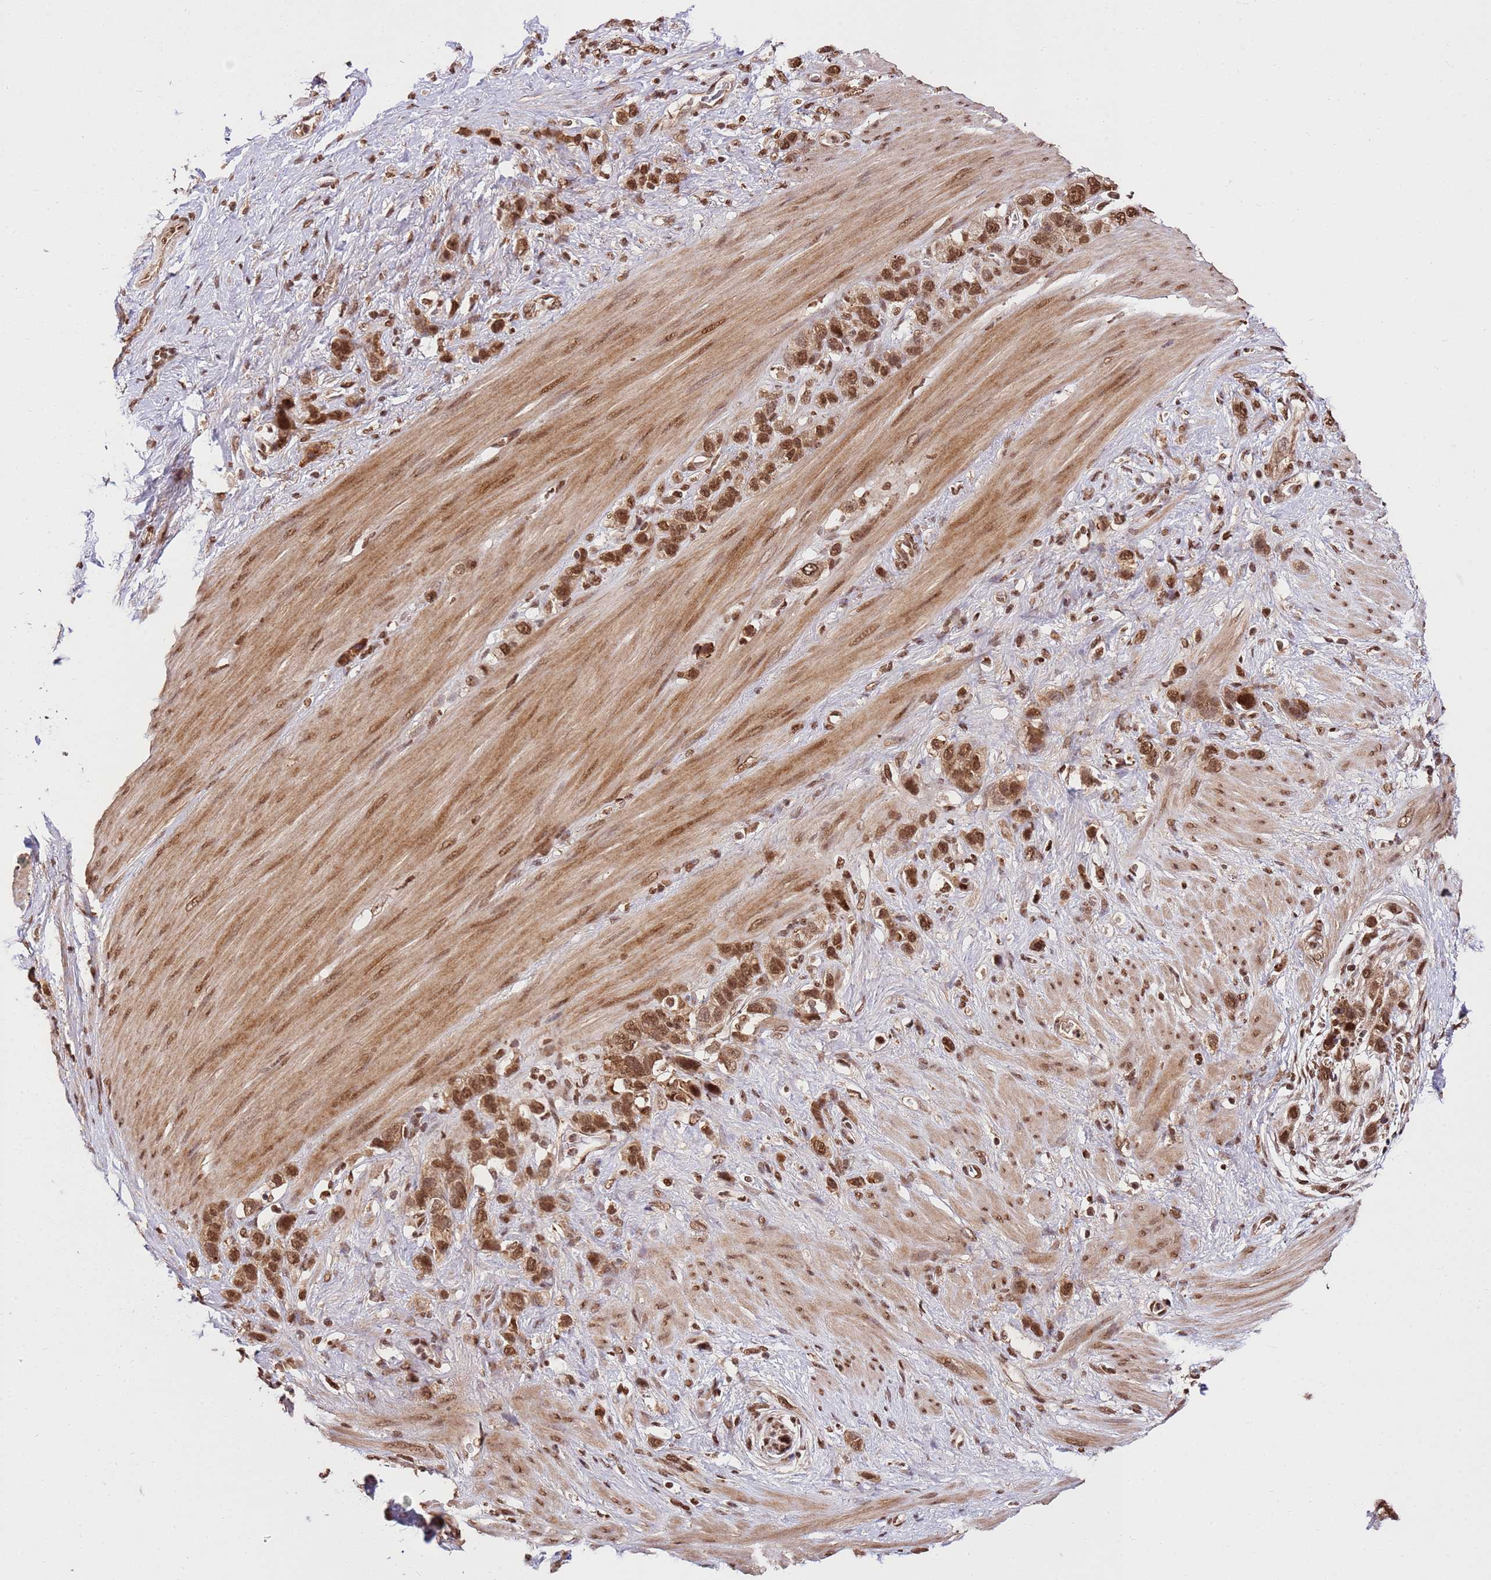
{"staining": {"intensity": "moderate", "quantity": ">75%", "location": "nuclear"}, "tissue": "stomach cancer", "cell_type": "Tumor cells", "image_type": "cancer", "snomed": [{"axis": "morphology", "description": "Adenocarcinoma, NOS"}, {"axis": "morphology", "description": "Adenocarcinoma, High grade"}, {"axis": "topography", "description": "Stomach, upper"}, {"axis": "topography", "description": "Stomach, lower"}], "caption": "Protein staining exhibits moderate nuclear staining in approximately >75% of tumor cells in adenocarcinoma (stomach).", "gene": "ZBTB12", "patient": {"sex": "female", "age": 65}}